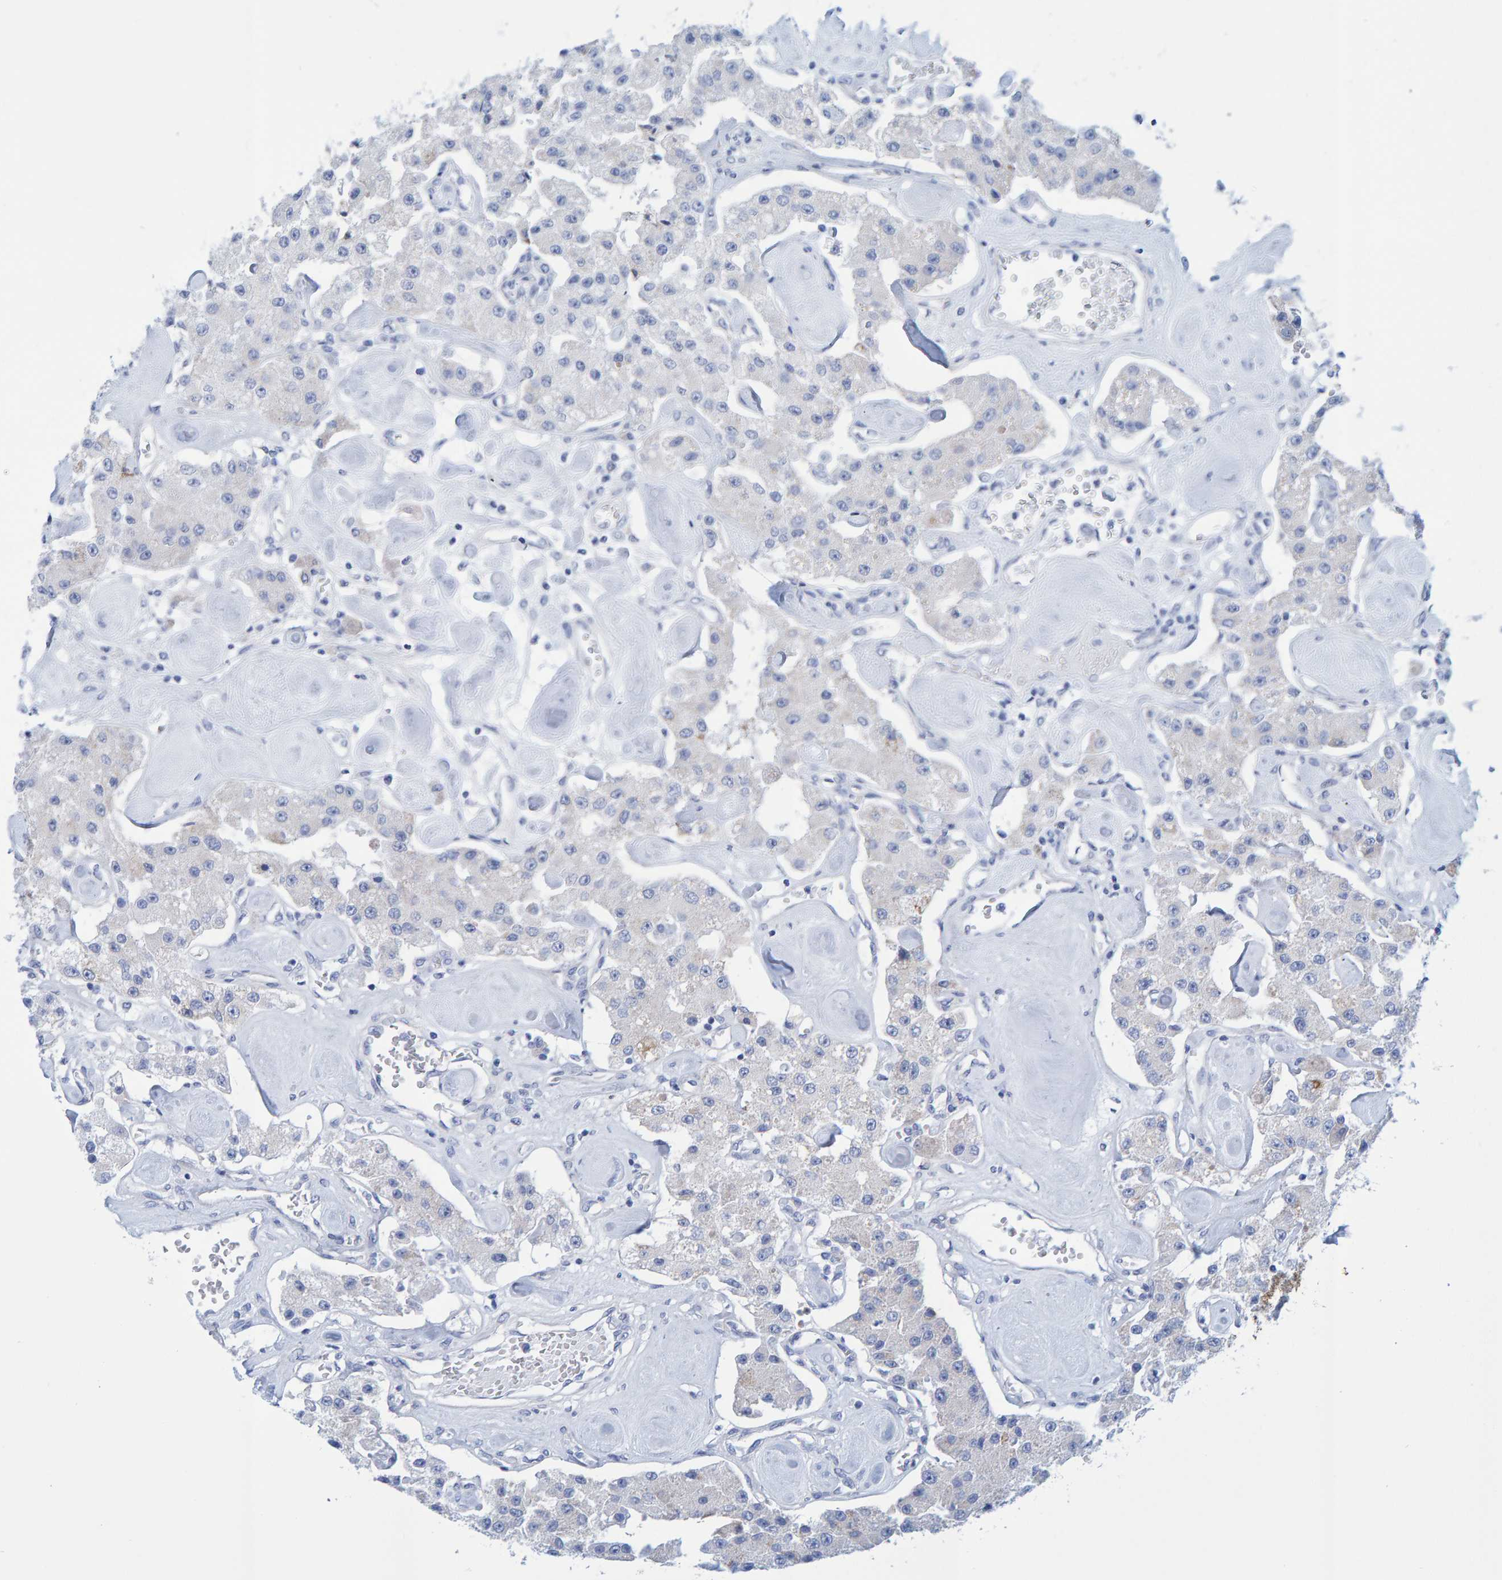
{"staining": {"intensity": "negative", "quantity": "none", "location": "none"}, "tissue": "carcinoid", "cell_type": "Tumor cells", "image_type": "cancer", "snomed": [{"axis": "morphology", "description": "Carcinoid, malignant, NOS"}, {"axis": "topography", "description": "Pancreas"}], "caption": "A high-resolution micrograph shows immunohistochemistry (IHC) staining of carcinoid, which reveals no significant expression in tumor cells.", "gene": "JAKMIP3", "patient": {"sex": "male", "age": 41}}